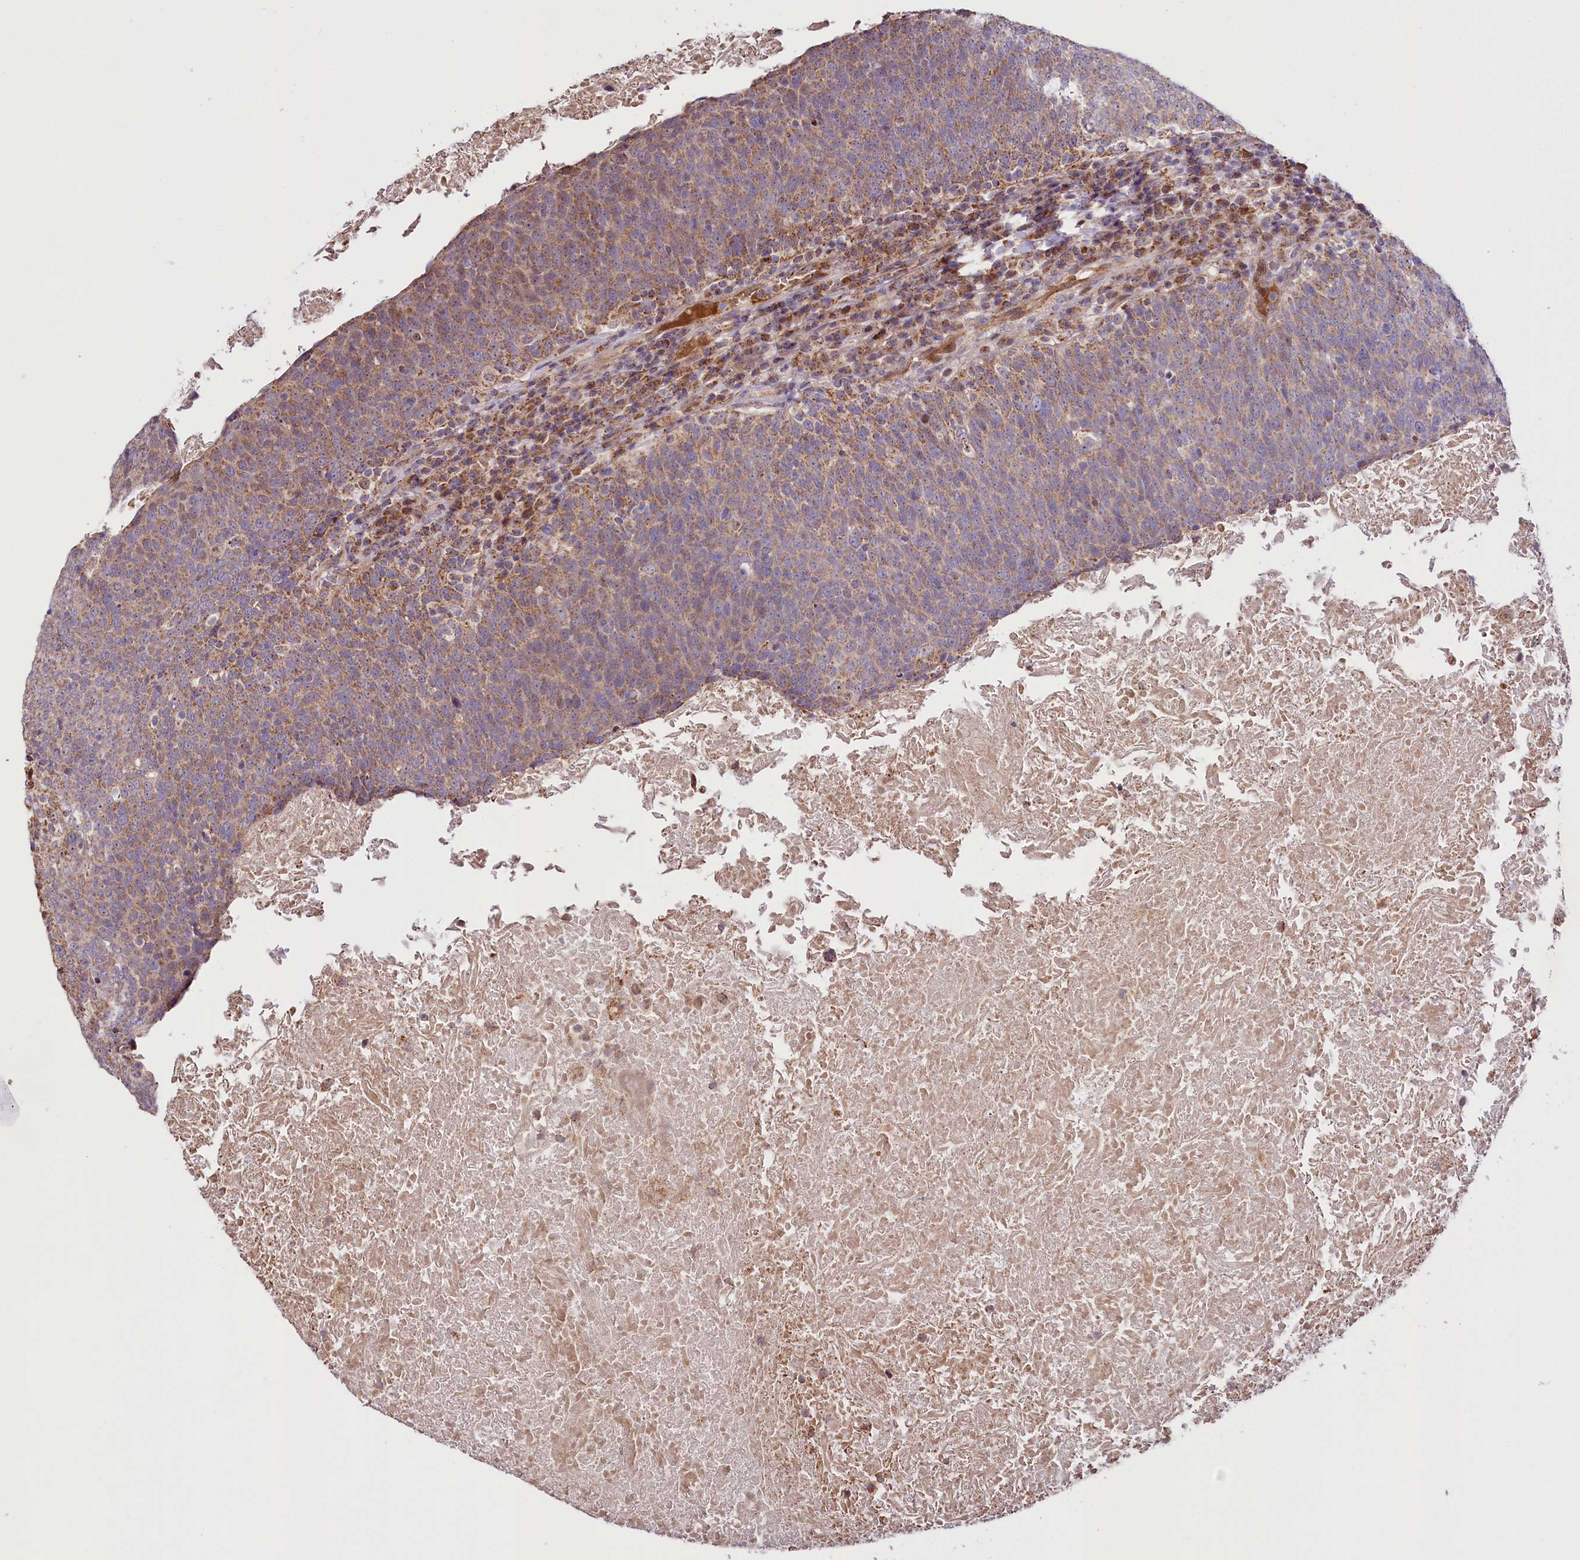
{"staining": {"intensity": "moderate", "quantity": ">75%", "location": "cytoplasmic/membranous"}, "tissue": "head and neck cancer", "cell_type": "Tumor cells", "image_type": "cancer", "snomed": [{"axis": "morphology", "description": "Squamous cell carcinoma, NOS"}, {"axis": "morphology", "description": "Squamous cell carcinoma, metastatic, NOS"}, {"axis": "topography", "description": "Lymph node"}, {"axis": "topography", "description": "Head-Neck"}], "caption": "Head and neck cancer (metastatic squamous cell carcinoma) stained with a protein marker reveals moderate staining in tumor cells.", "gene": "ST7", "patient": {"sex": "male", "age": 62}}